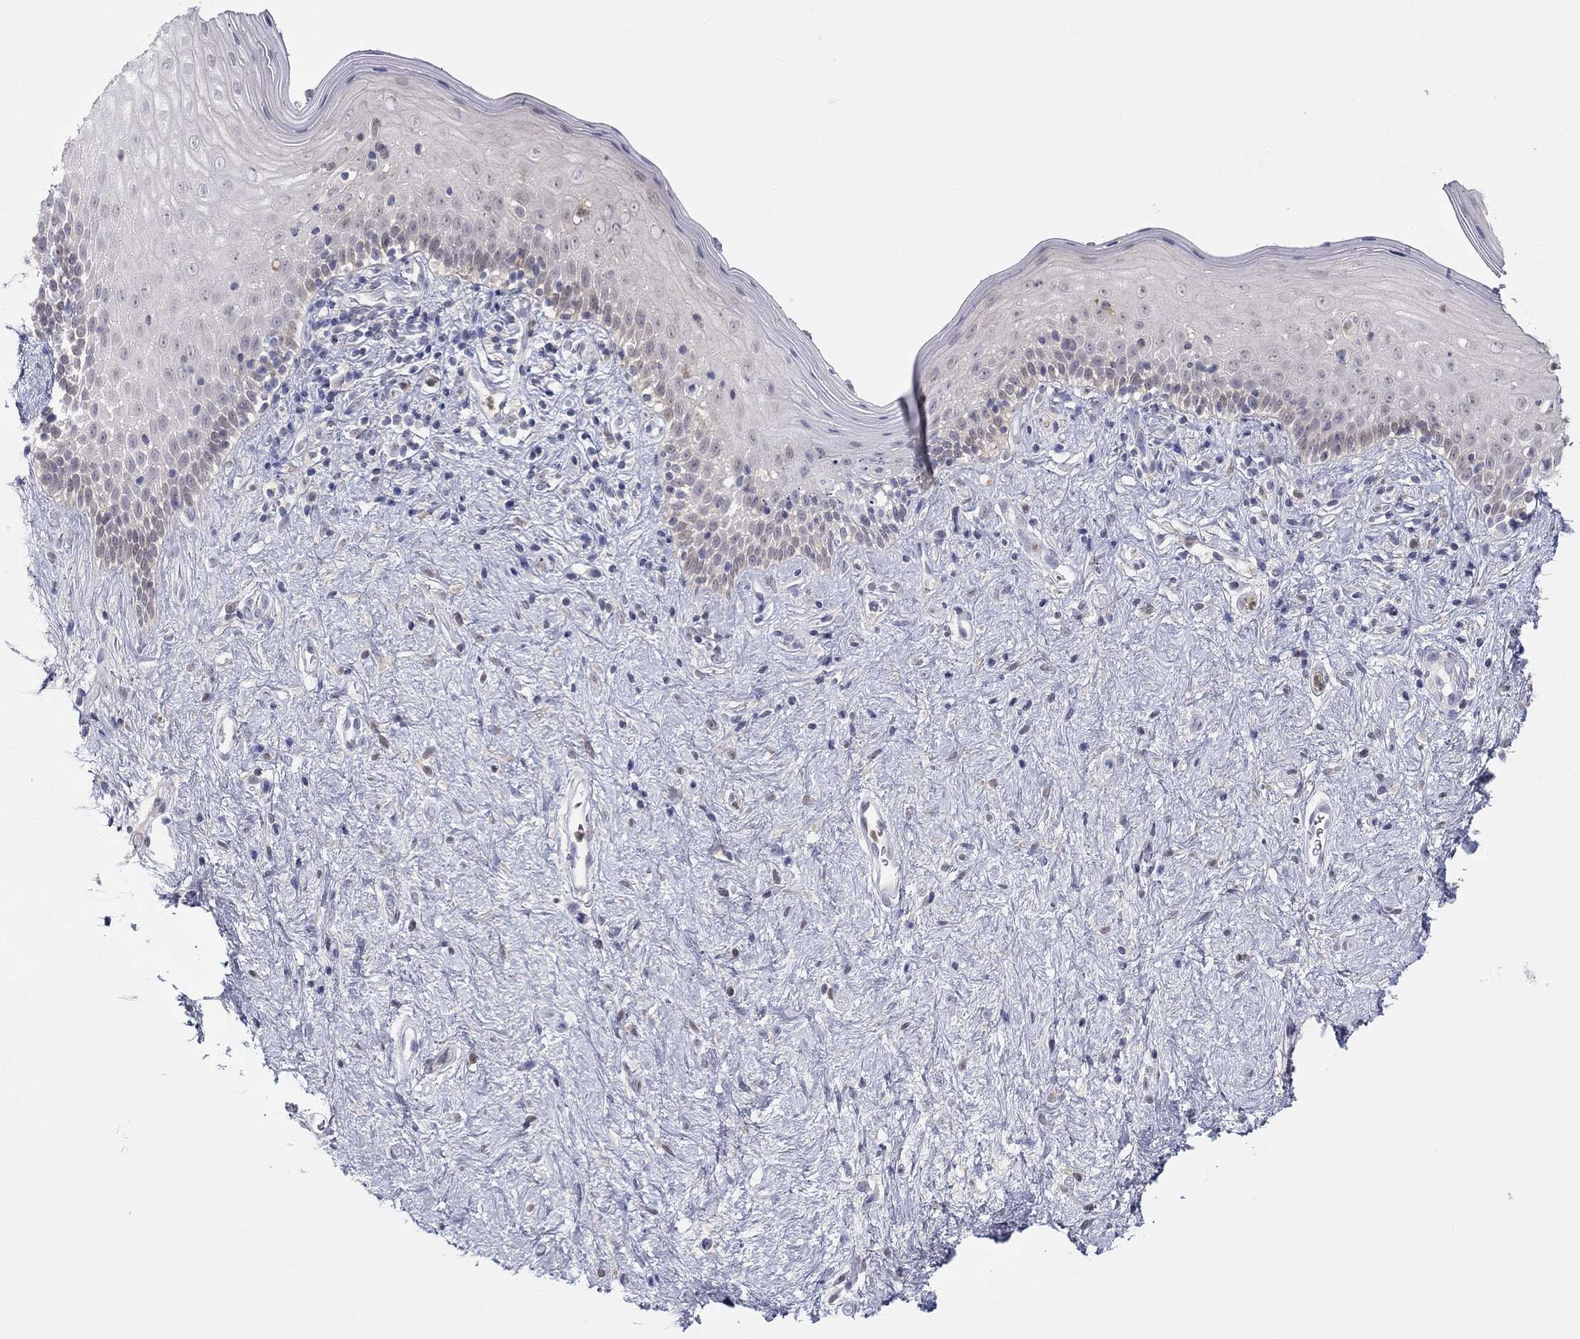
{"staining": {"intensity": "negative", "quantity": "none", "location": "none"}, "tissue": "vagina", "cell_type": "Squamous epithelial cells", "image_type": "normal", "snomed": [{"axis": "morphology", "description": "Normal tissue, NOS"}, {"axis": "topography", "description": "Vagina"}], "caption": "There is no significant positivity in squamous epithelial cells of vagina. Nuclei are stained in blue.", "gene": "PDXK", "patient": {"sex": "female", "age": 47}}